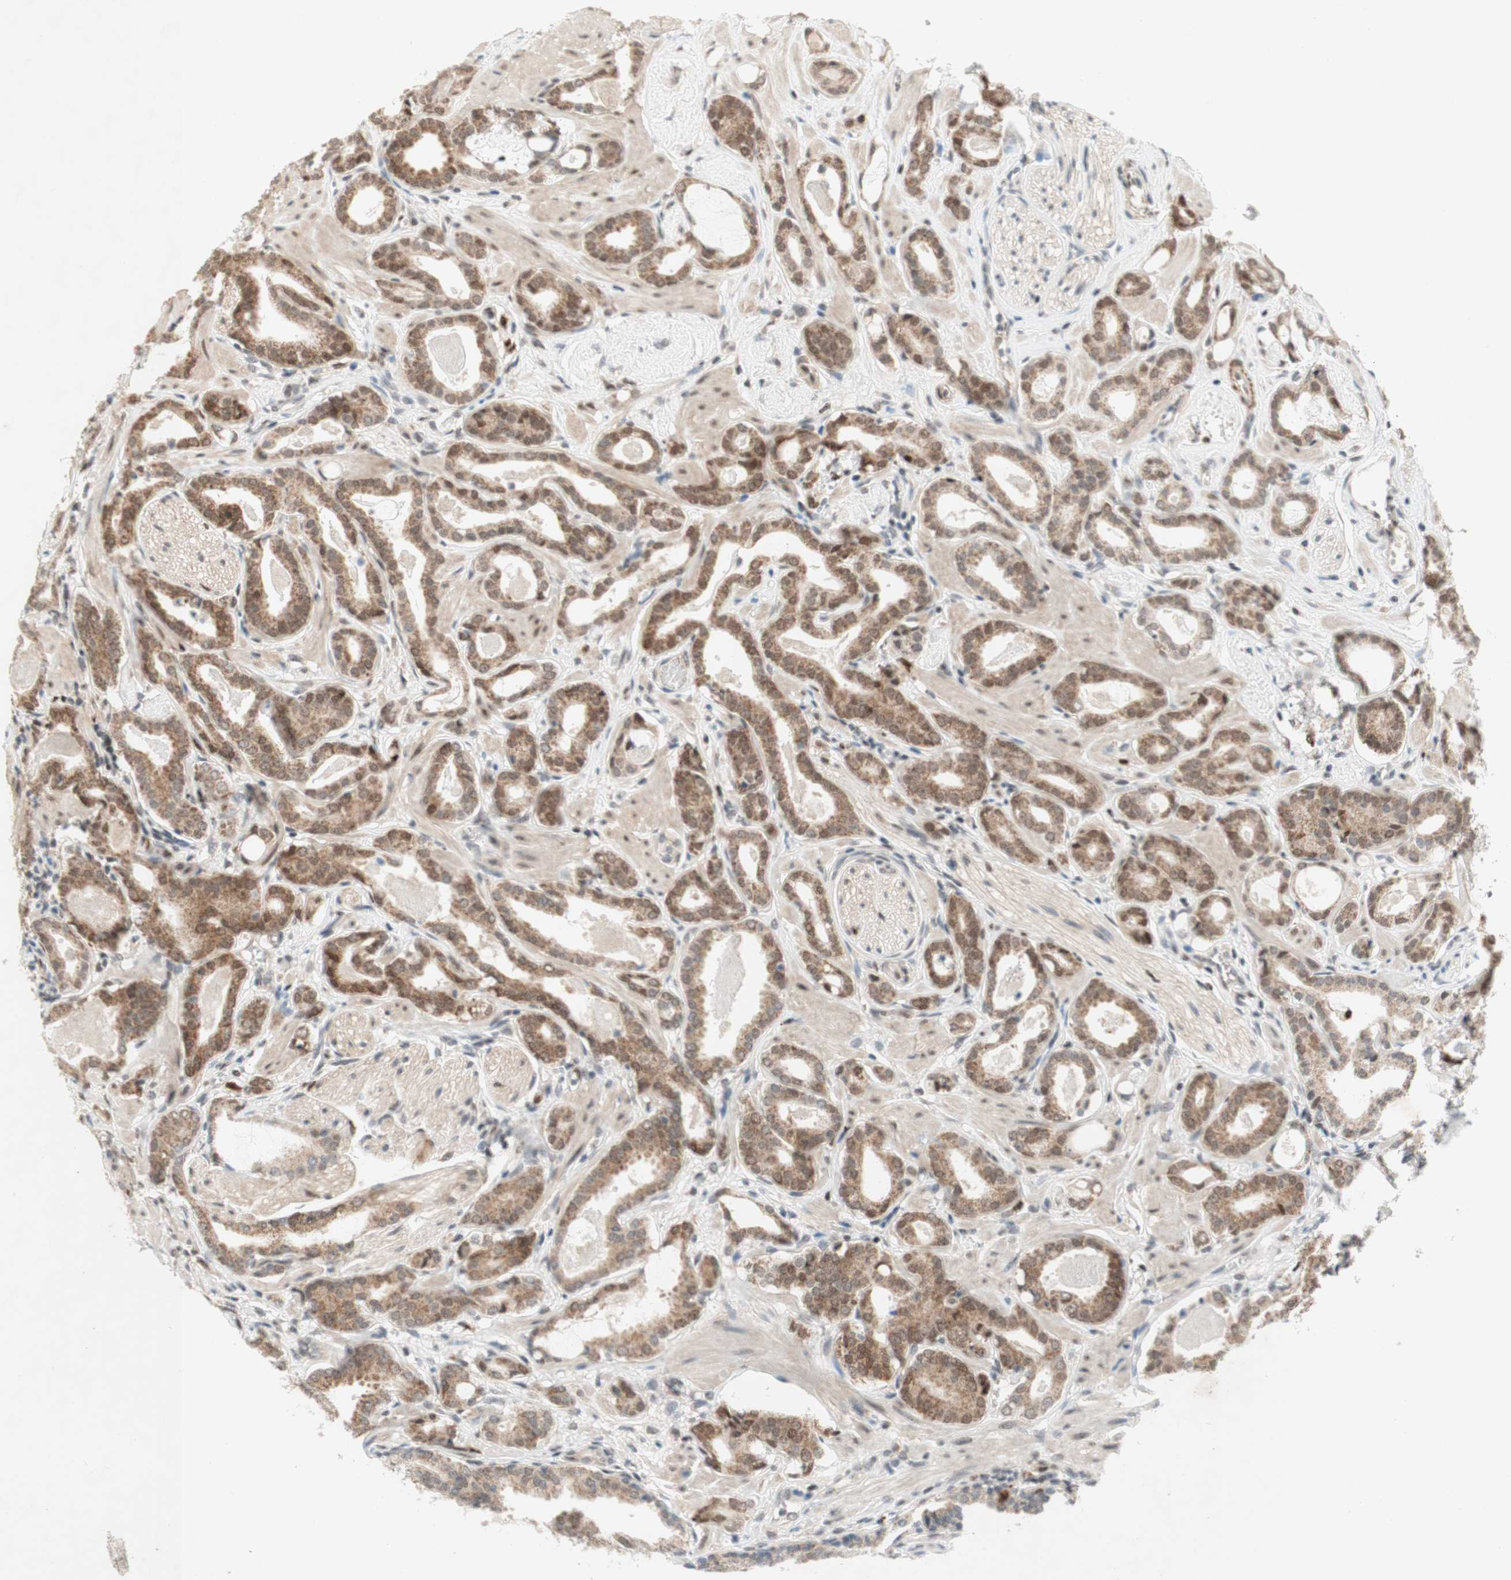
{"staining": {"intensity": "moderate", "quantity": ">75%", "location": "cytoplasmic/membranous"}, "tissue": "prostate cancer", "cell_type": "Tumor cells", "image_type": "cancer", "snomed": [{"axis": "morphology", "description": "Adenocarcinoma, Low grade"}, {"axis": "topography", "description": "Prostate"}], "caption": "A histopathology image of human low-grade adenocarcinoma (prostate) stained for a protein reveals moderate cytoplasmic/membranous brown staining in tumor cells.", "gene": "DNMT3A", "patient": {"sex": "male", "age": 53}}